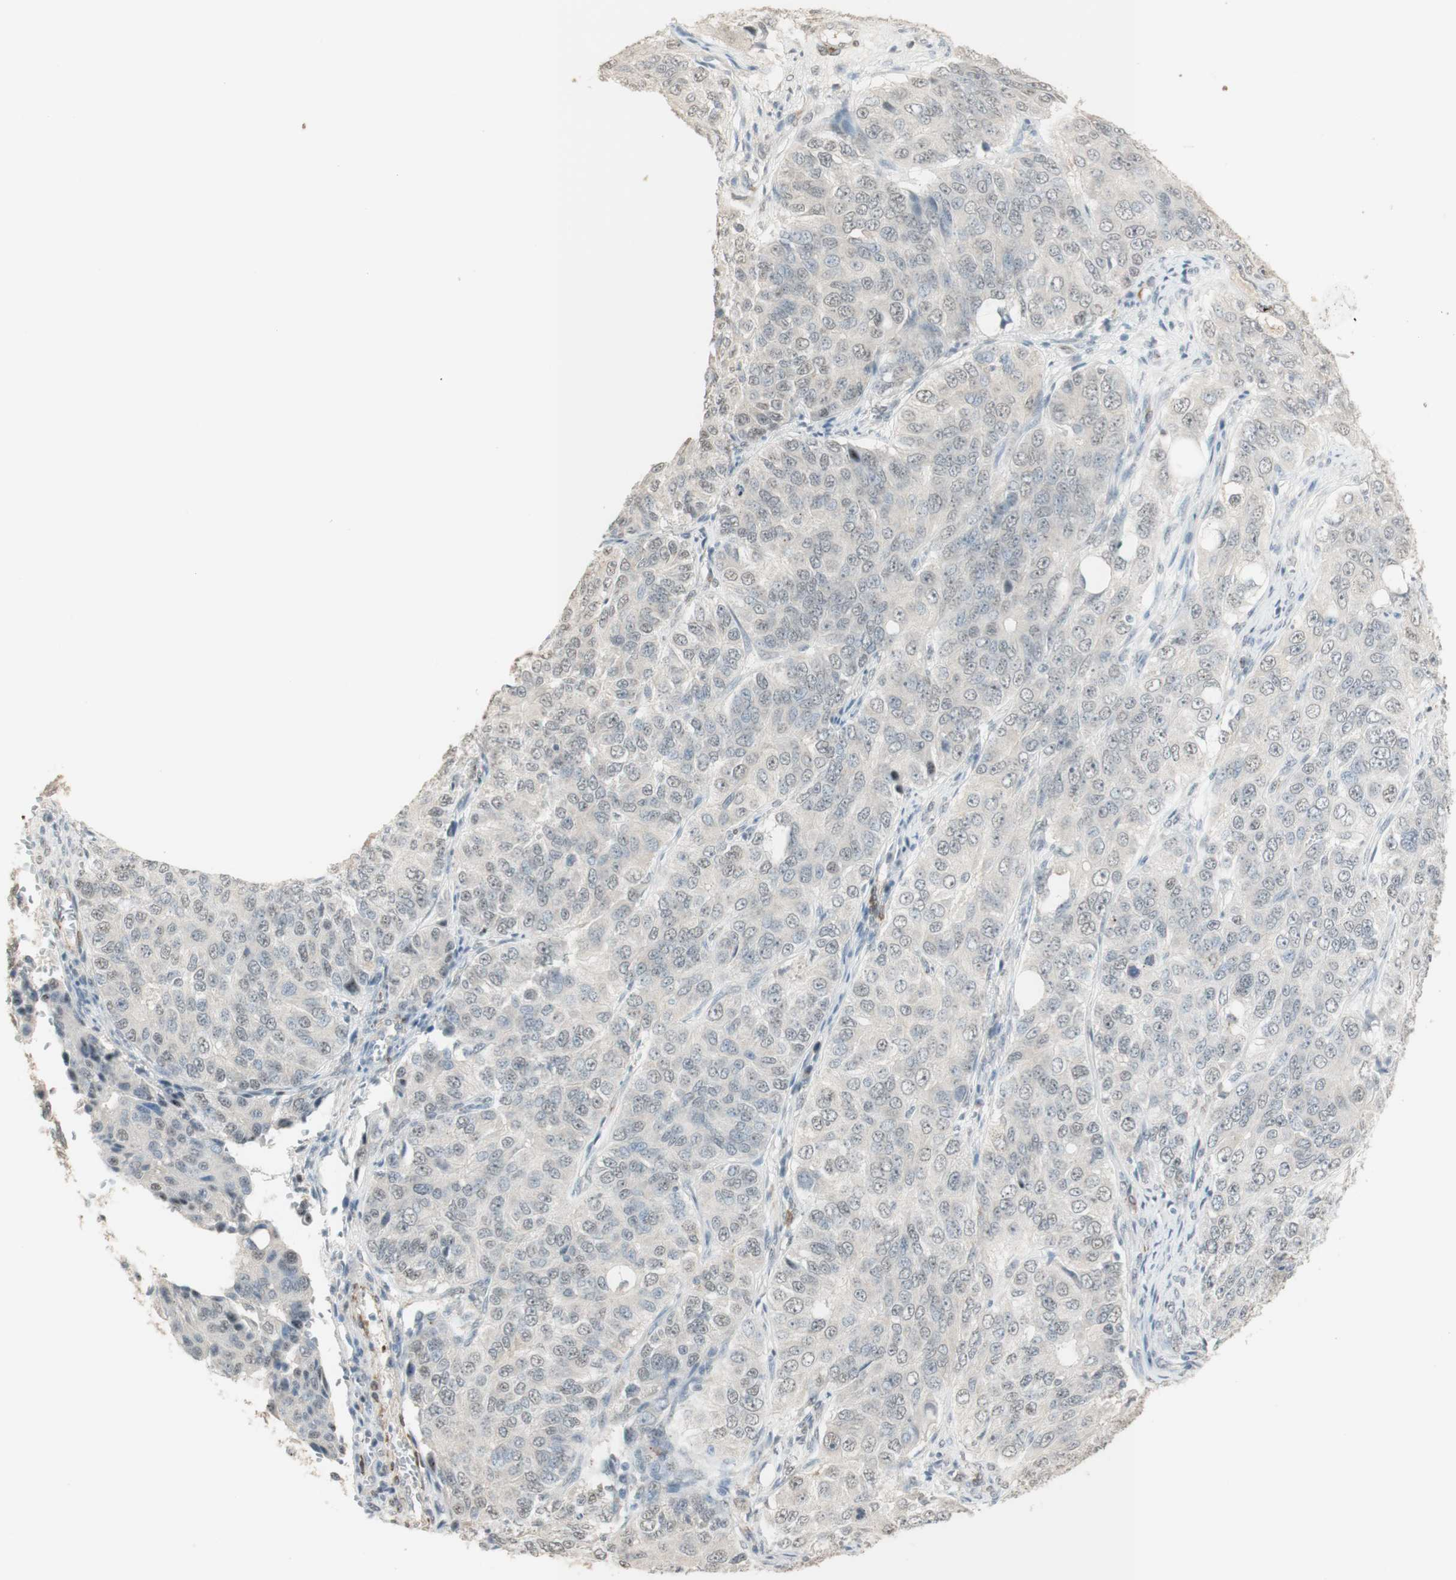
{"staining": {"intensity": "negative", "quantity": "none", "location": "none"}, "tissue": "ovarian cancer", "cell_type": "Tumor cells", "image_type": "cancer", "snomed": [{"axis": "morphology", "description": "Carcinoma, endometroid"}, {"axis": "topography", "description": "Ovary"}], "caption": "Protein analysis of endometroid carcinoma (ovarian) exhibits no significant staining in tumor cells. (DAB (3,3'-diaminobenzidine) IHC with hematoxylin counter stain).", "gene": "MUC3A", "patient": {"sex": "female", "age": 51}}